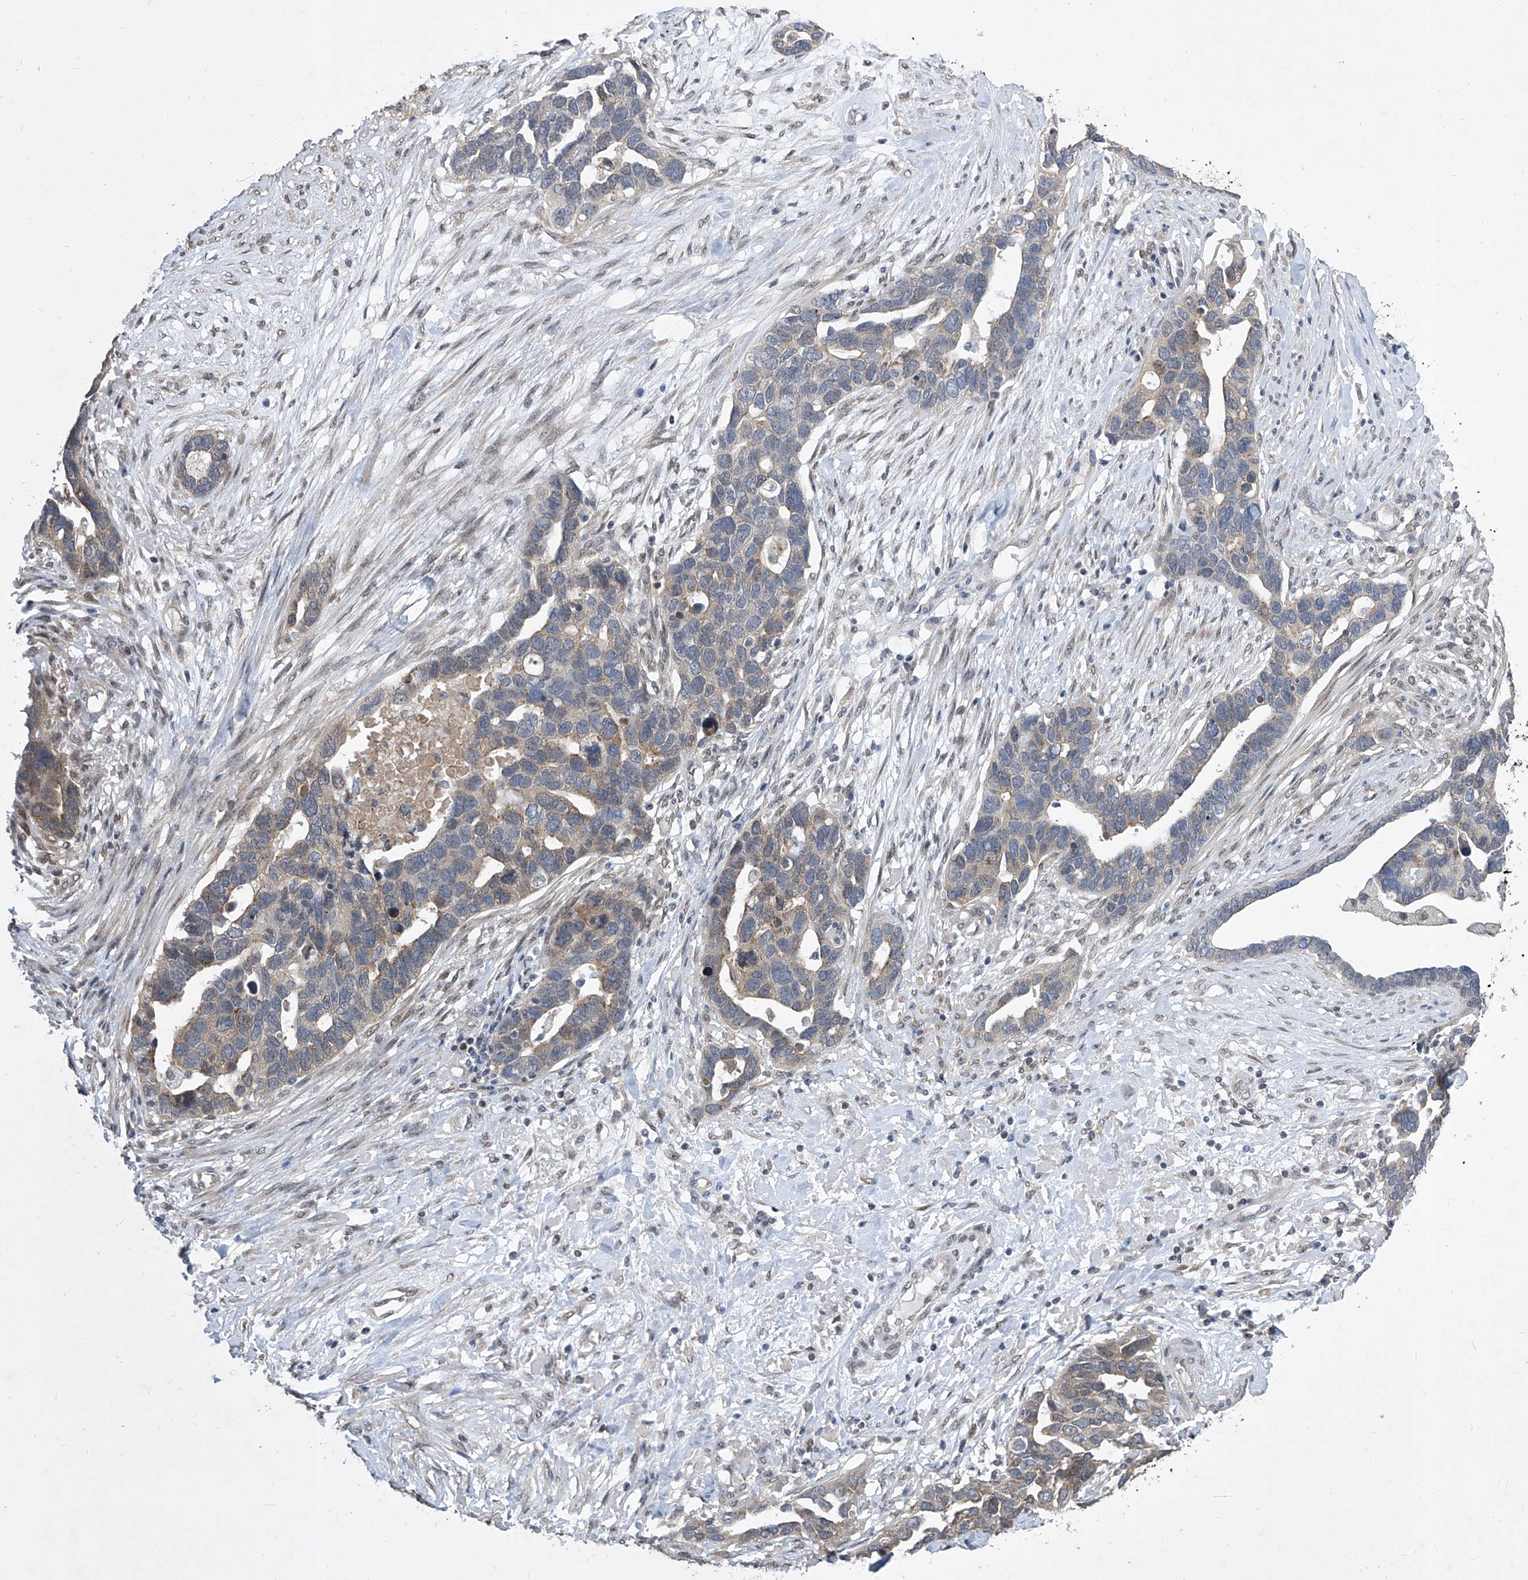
{"staining": {"intensity": "moderate", "quantity": "<25%", "location": "cytoplasmic/membranous"}, "tissue": "ovarian cancer", "cell_type": "Tumor cells", "image_type": "cancer", "snomed": [{"axis": "morphology", "description": "Cystadenocarcinoma, serous, NOS"}, {"axis": "topography", "description": "Ovary"}], "caption": "A brown stain shows moderate cytoplasmic/membranous positivity of a protein in ovarian cancer (serous cystadenocarcinoma) tumor cells.", "gene": "CETN2", "patient": {"sex": "female", "age": 54}}